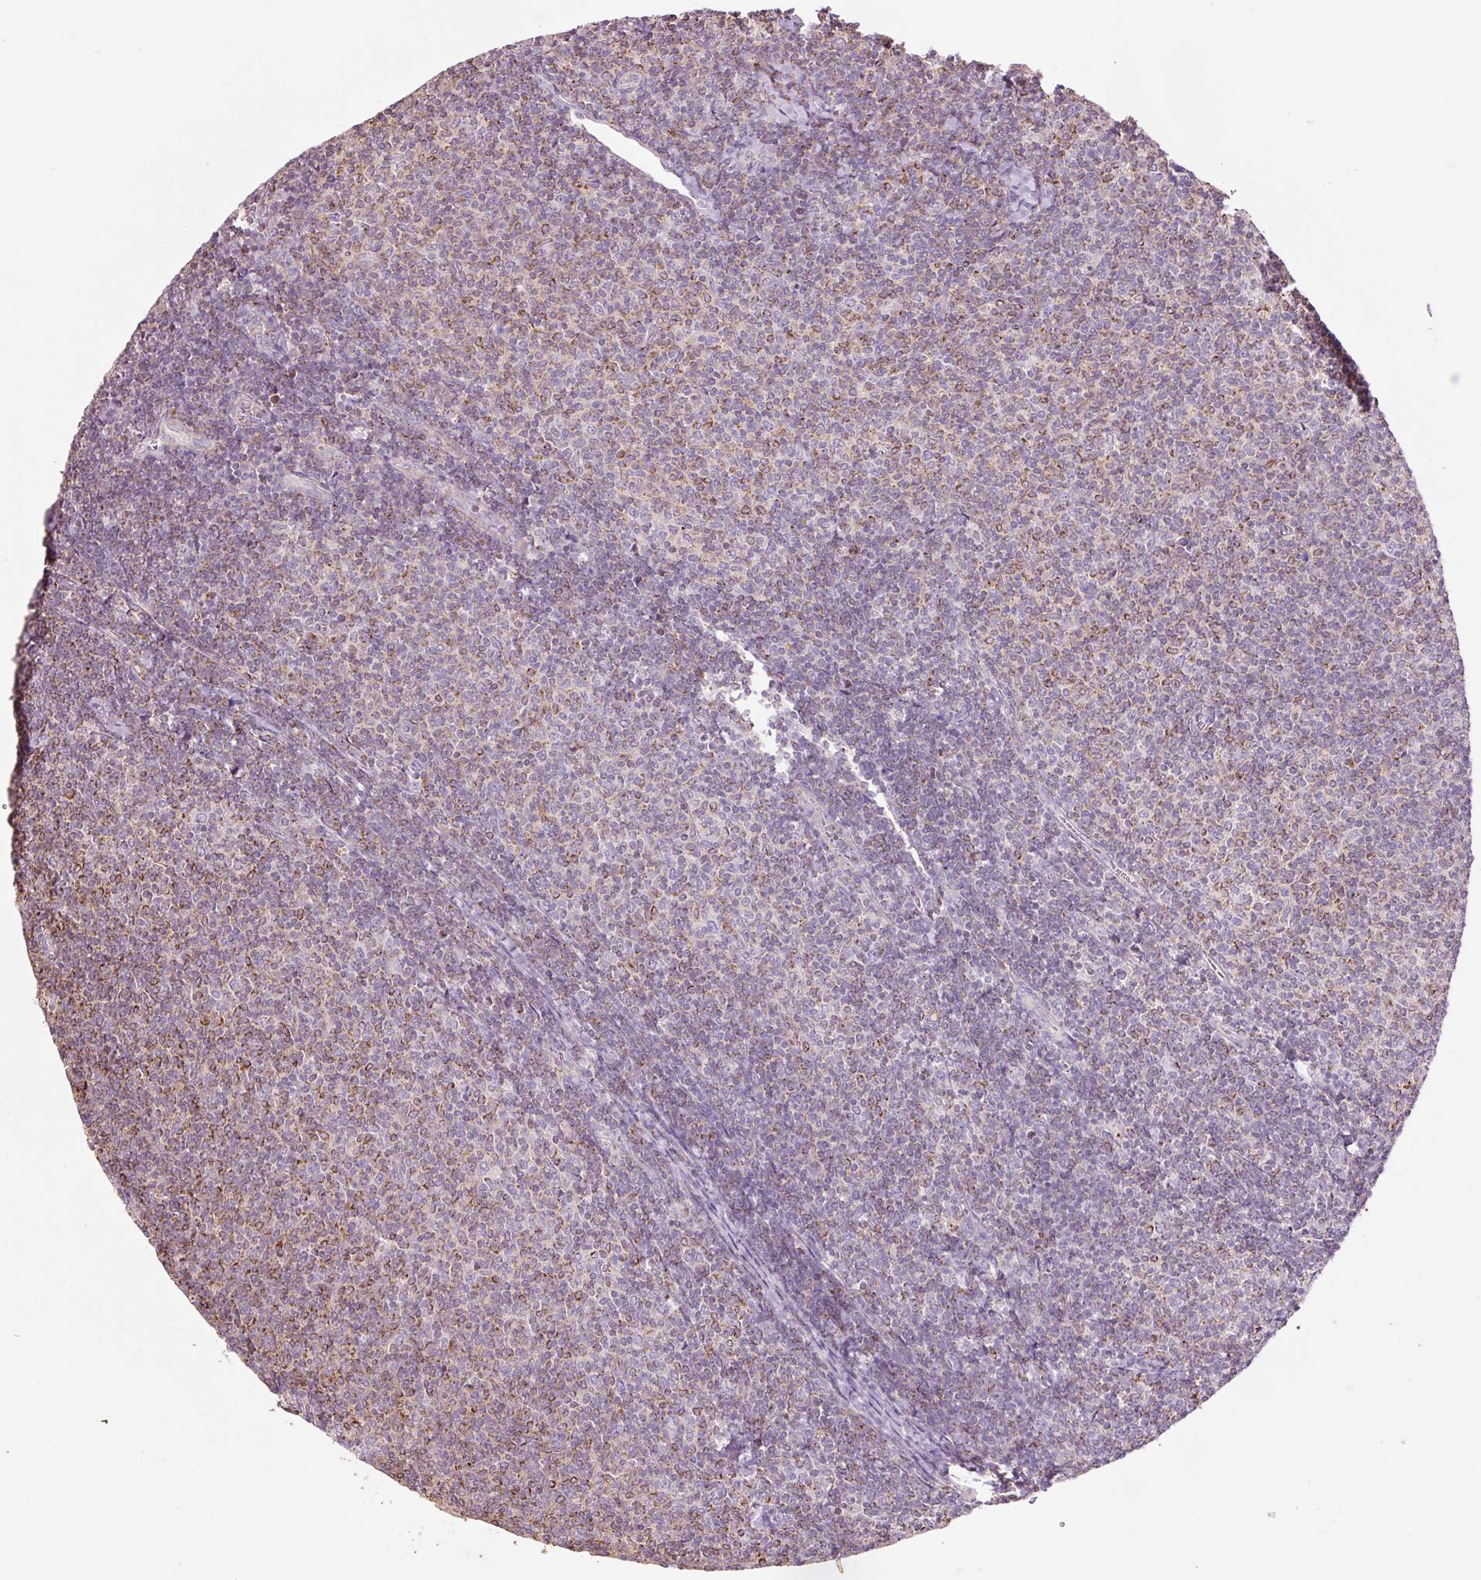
{"staining": {"intensity": "moderate", "quantity": ">75%", "location": "cytoplasmic/membranous"}, "tissue": "lymphoma", "cell_type": "Tumor cells", "image_type": "cancer", "snomed": [{"axis": "morphology", "description": "Malignant lymphoma, non-Hodgkin's type, Low grade"}, {"axis": "topography", "description": "Lymph node"}], "caption": "Immunohistochemical staining of lymphoma reveals medium levels of moderate cytoplasmic/membranous positivity in about >75% of tumor cells. (brown staining indicates protein expression, while blue staining denotes nuclei).", "gene": "PRDX5", "patient": {"sex": "male", "age": 52}}